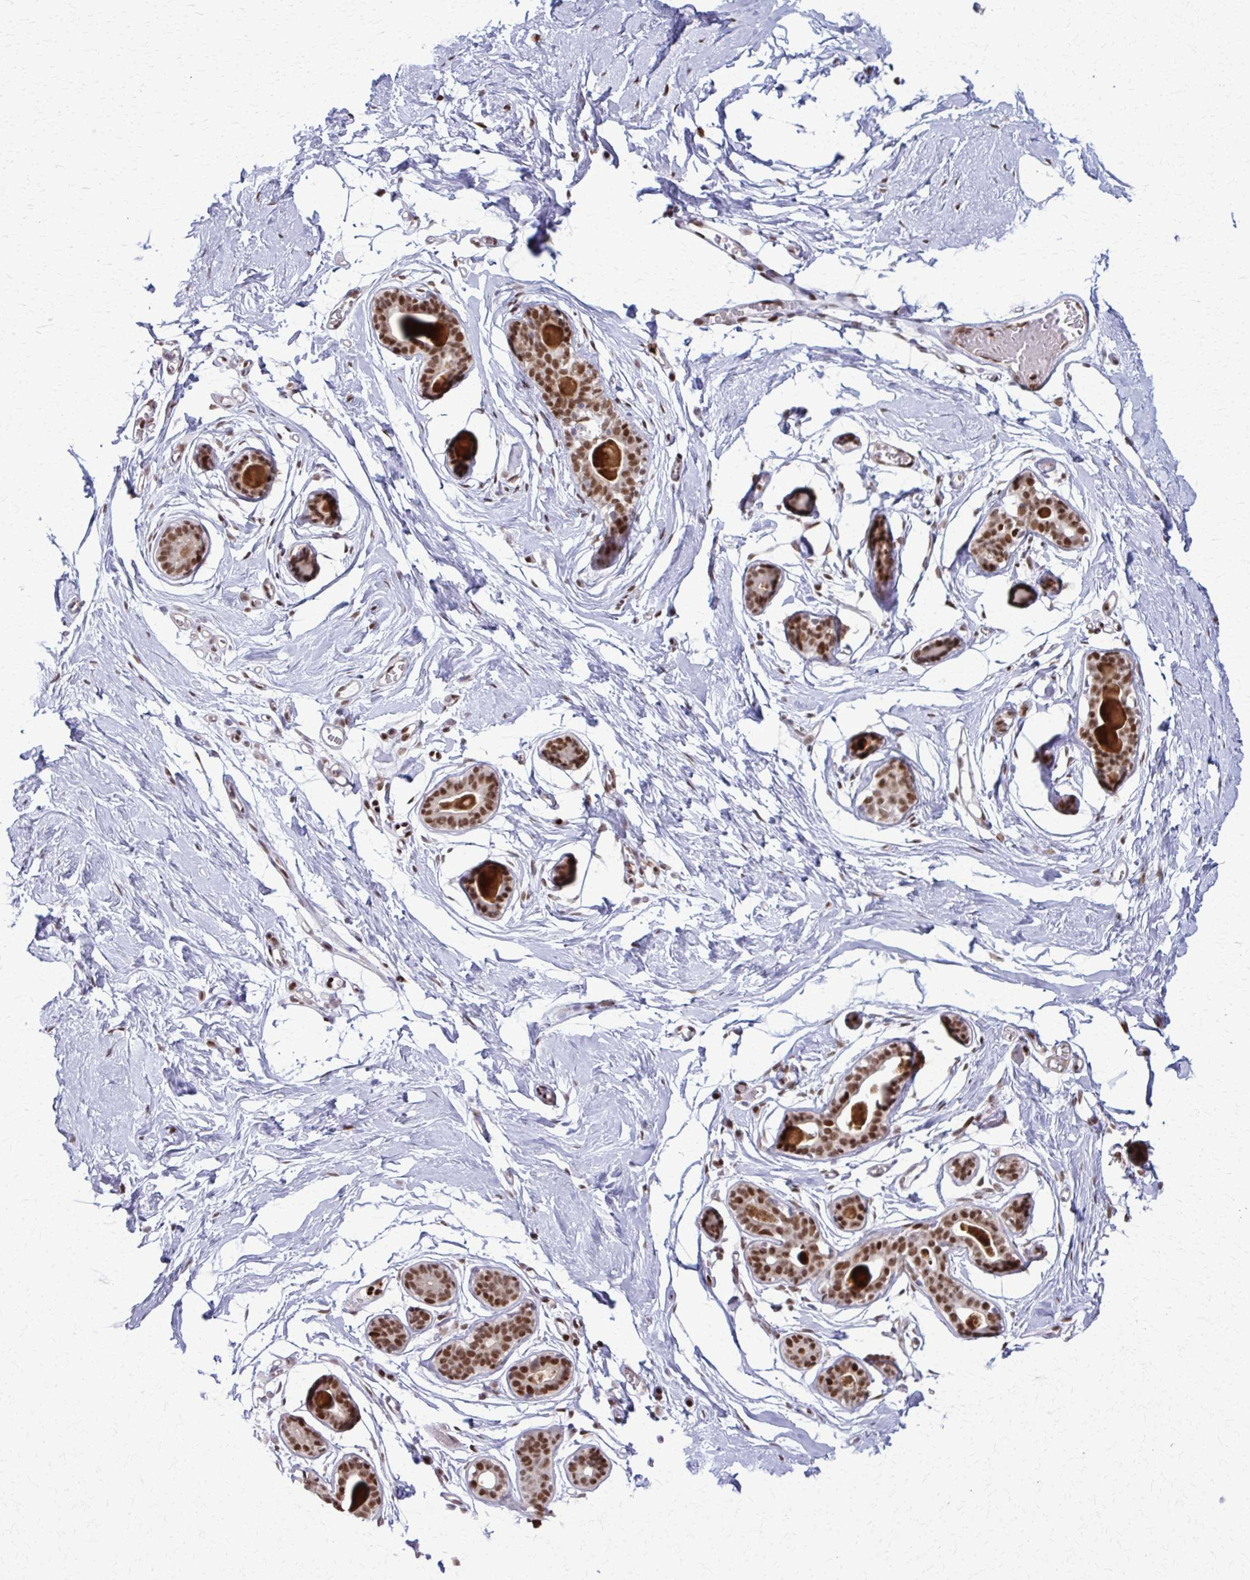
{"staining": {"intensity": "negative", "quantity": "none", "location": "none"}, "tissue": "breast", "cell_type": "Adipocytes", "image_type": "normal", "snomed": [{"axis": "morphology", "description": "Normal tissue, NOS"}, {"axis": "topography", "description": "Breast"}], "caption": "Breast stained for a protein using immunohistochemistry shows no positivity adipocytes.", "gene": "ZNF559", "patient": {"sex": "female", "age": 45}}